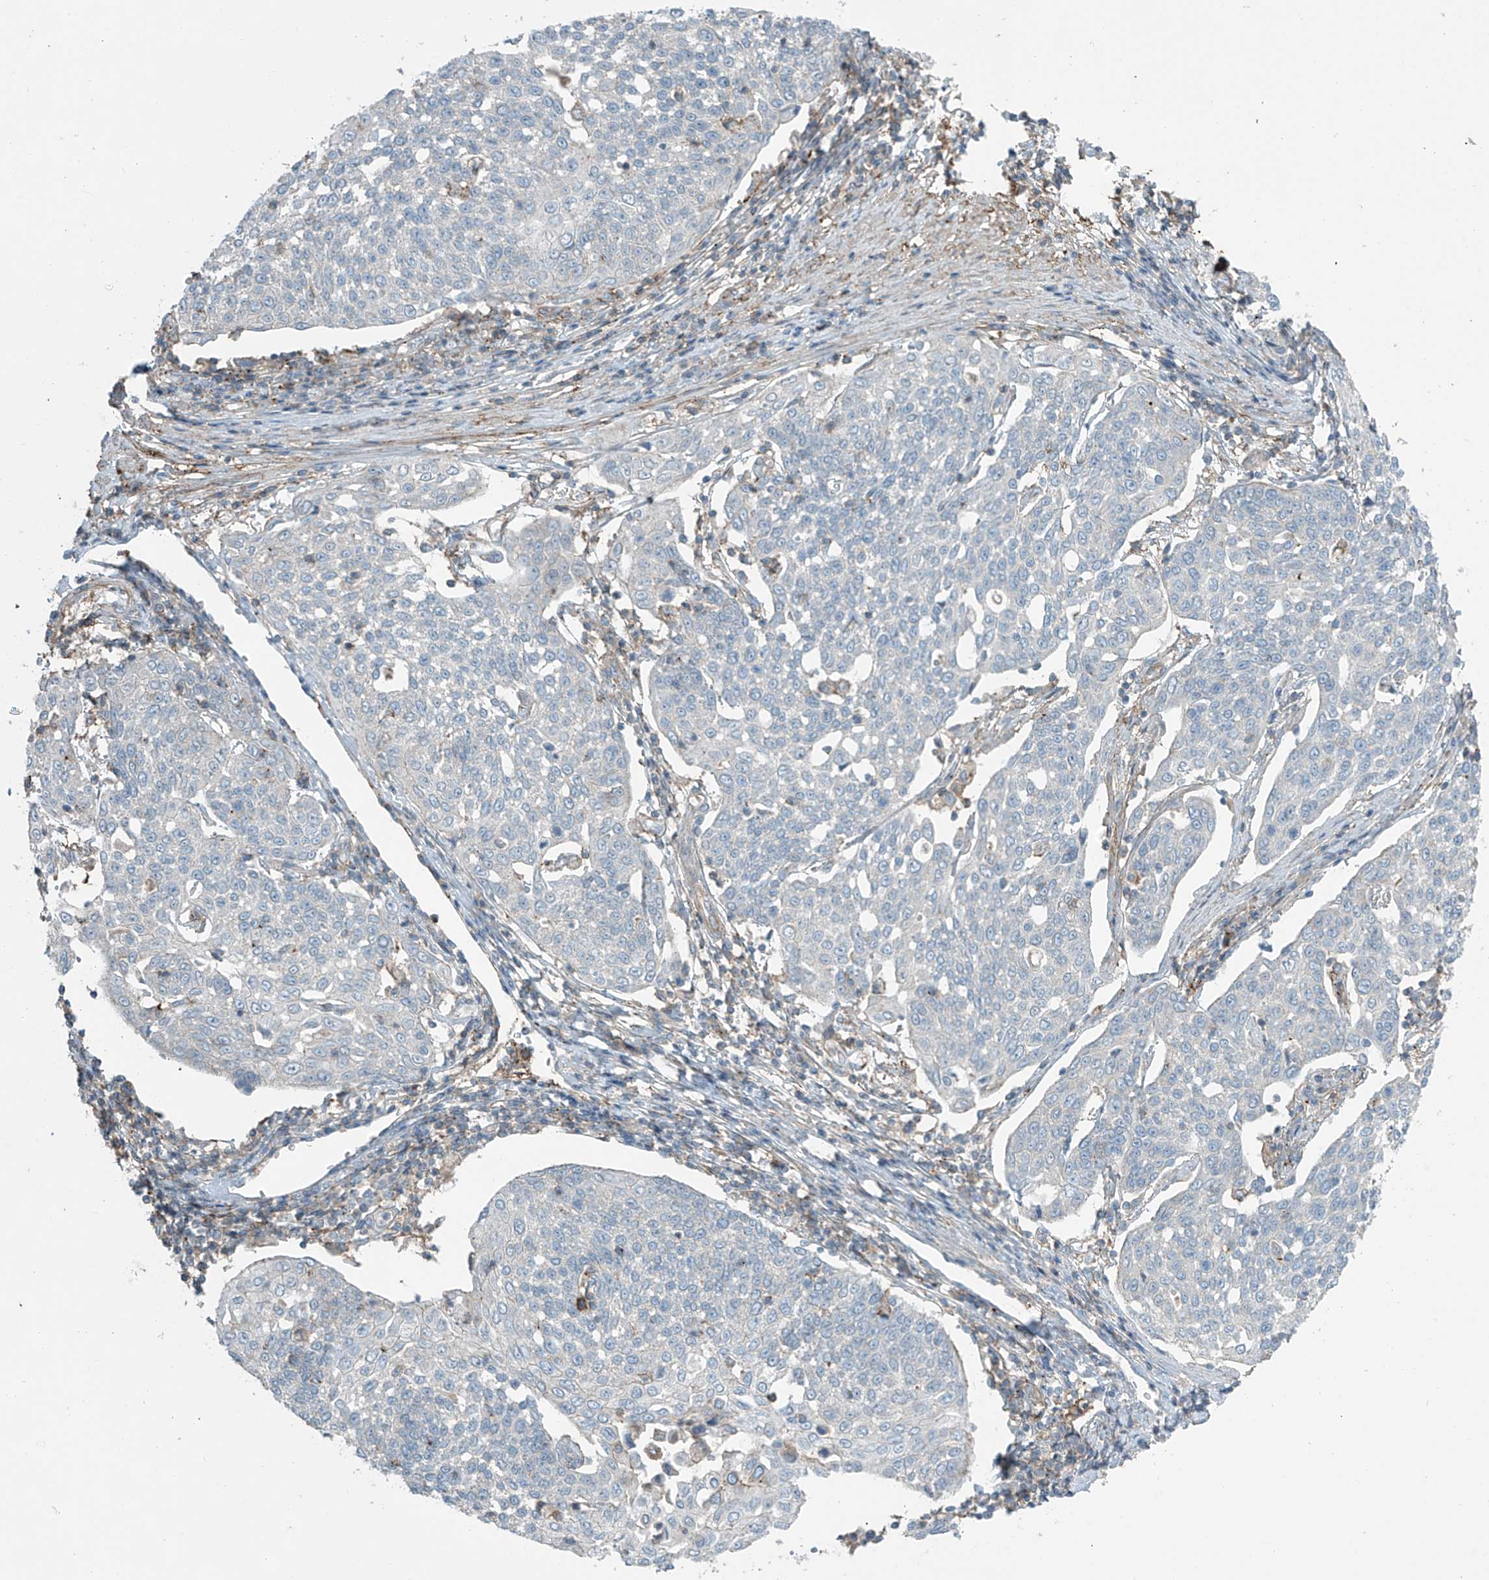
{"staining": {"intensity": "negative", "quantity": "none", "location": "none"}, "tissue": "cervical cancer", "cell_type": "Tumor cells", "image_type": "cancer", "snomed": [{"axis": "morphology", "description": "Squamous cell carcinoma, NOS"}, {"axis": "topography", "description": "Cervix"}], "caption": "Immunohistochemistry (IHC) micrograph of cervical cancer (squamous cell carcinoma) stained for a protein (brown), which displays no positivity in tumor cells.", "gene": "SLC9A2", "patient": {"sex": "female", "age": 34}}